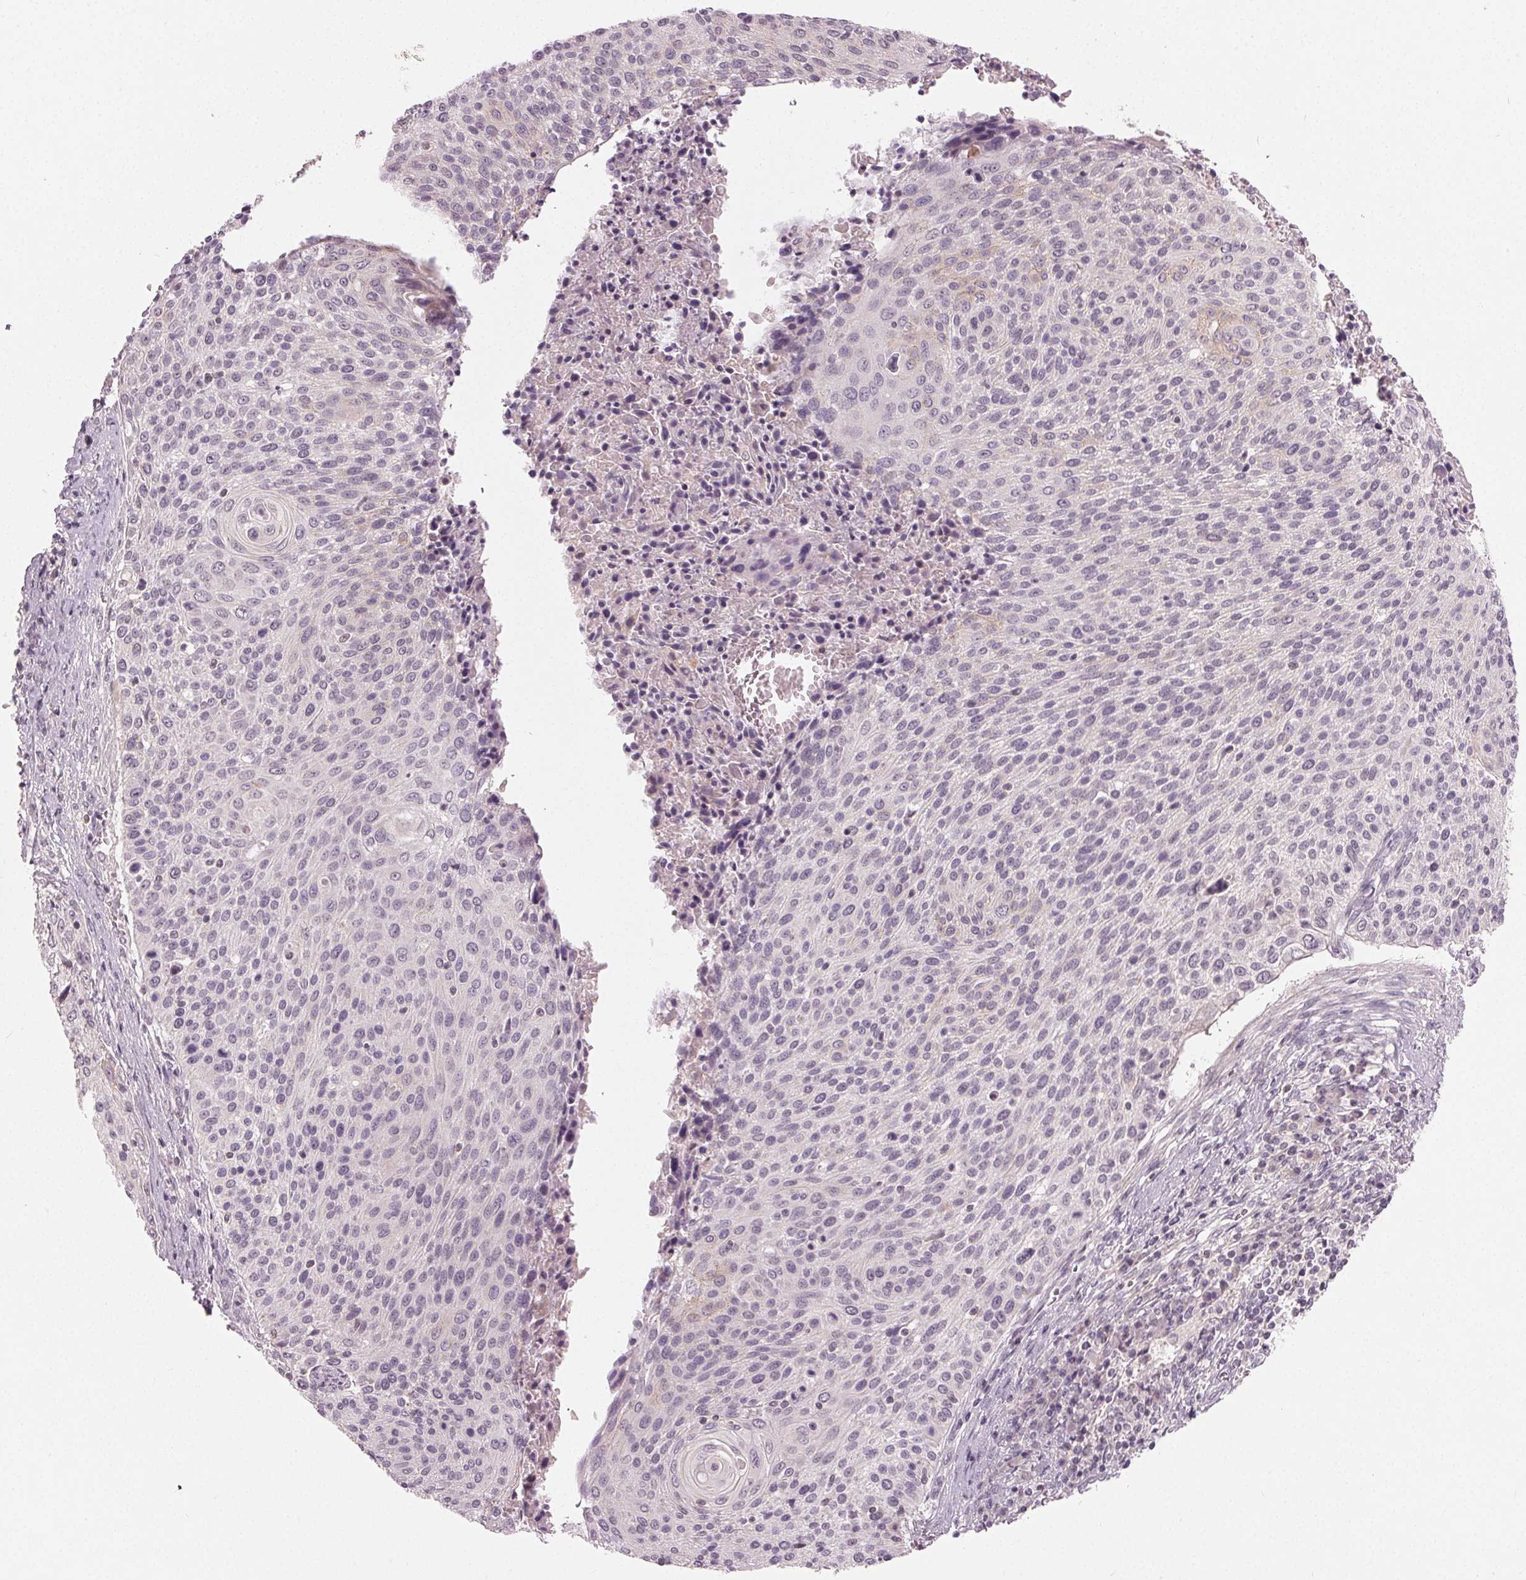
{"staining": {"intensity": "weak", "quantity": "<25%", "location": "cytoplasmic/membranous"}, "tissue": "cervical cancer", "cell_type": "Tumor cells", "image_type": "cancer", "snomed": [{"axis": "morphology", "description": "Squamous cell carcinoma, NOS"}, {"axis": "topography", "description": "Cervix"}], "caption": "Immunohistochemical staining of cervical squamous cell carcinoma shows no significant expression in tumor cells. The staining was performed using DAB to visualize the protein expression in brown, while the nuclei were stained in blue with hematoxylin (Magnification: 20x).", "gene": "ZNF605", "patient": {"sex": "female", "age": 31}}